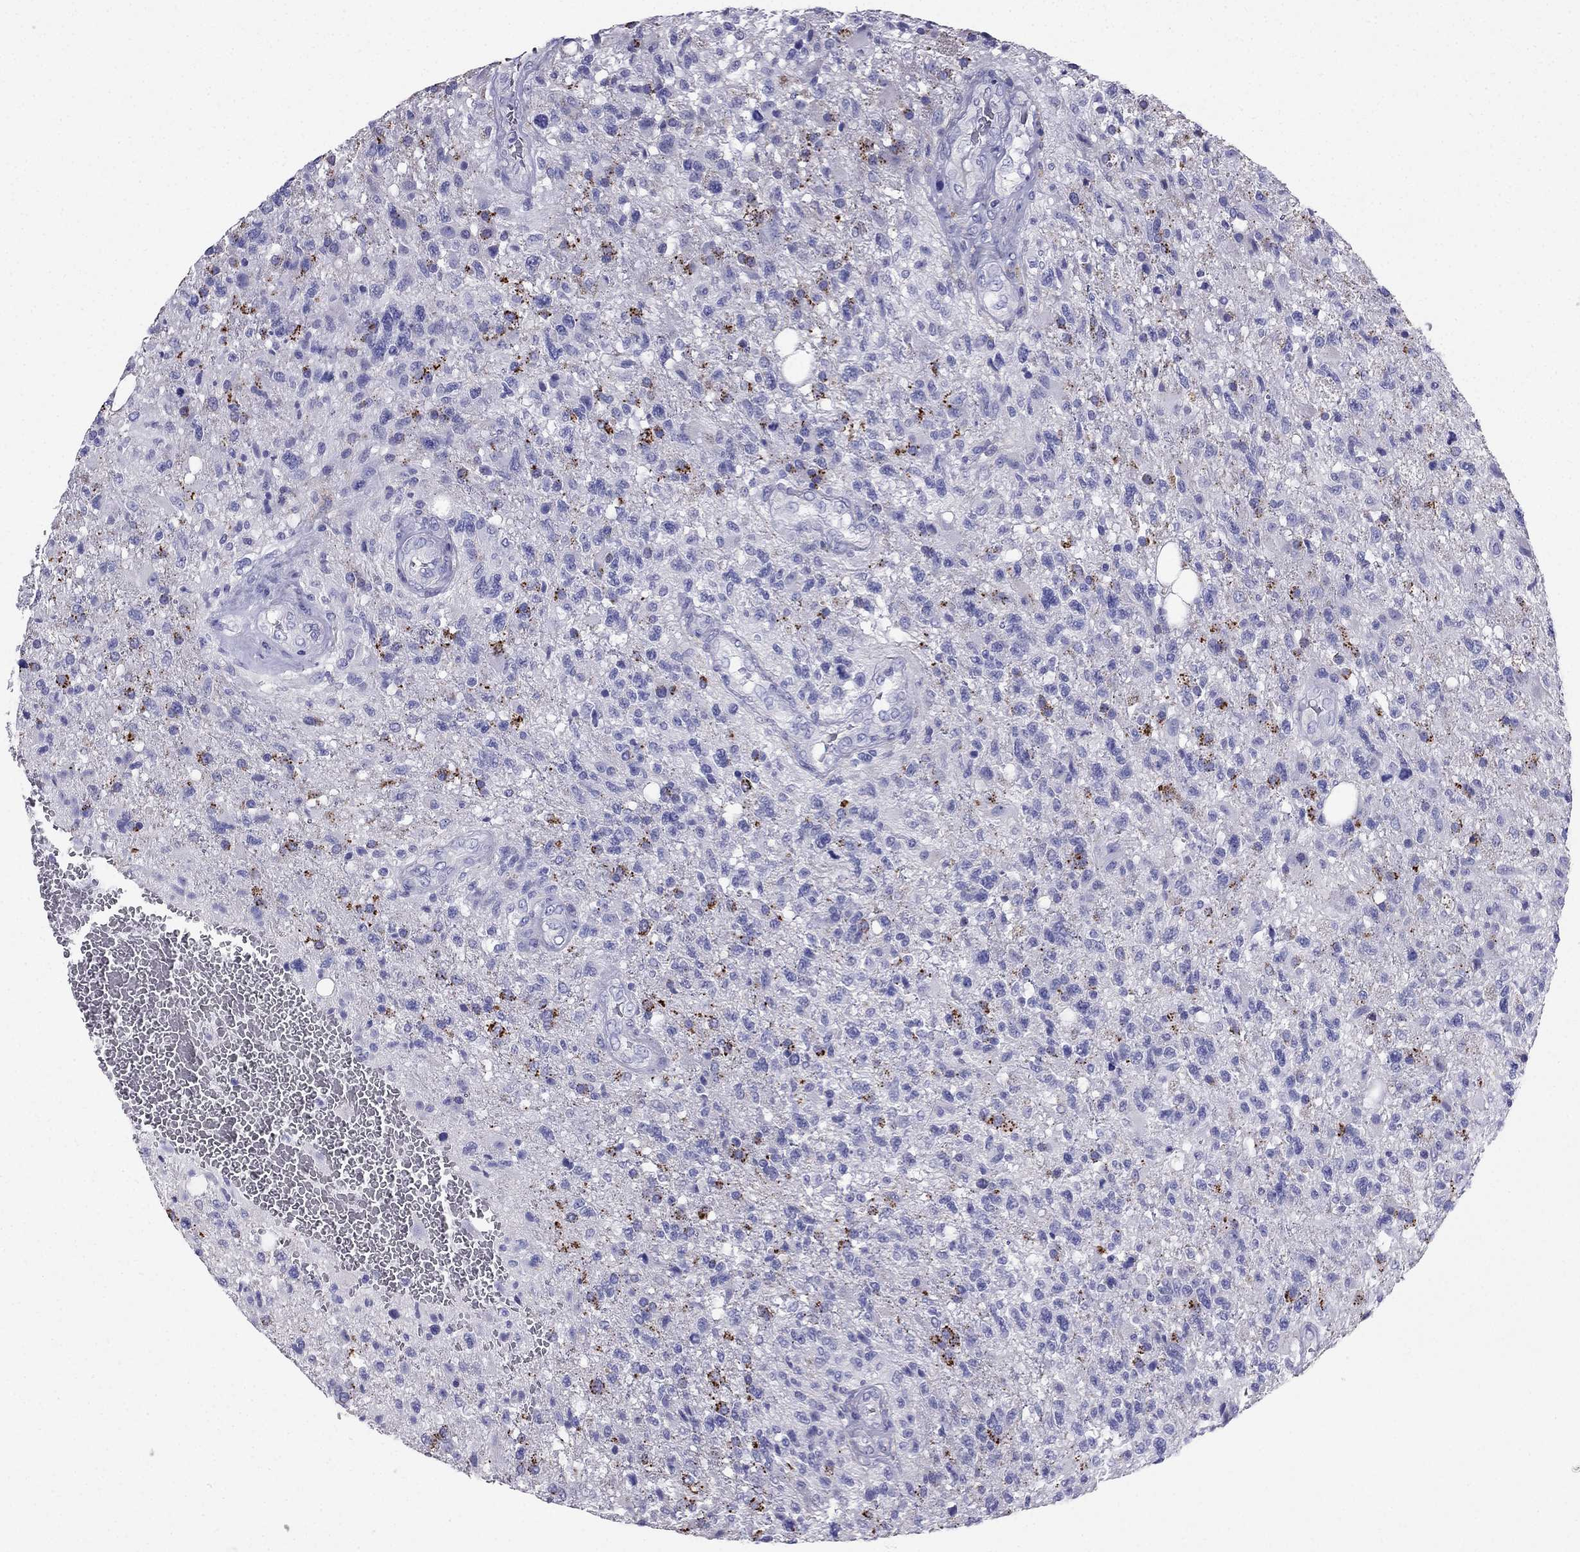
{"staining": {"intensity": "negative", "quantity": "none", "location": "none"}, "tissue": "glioma", "cell_type": "Tumor cells", "image_type": "cancer", "snomed": [{"axis": "morphology", "description": "Glioma, malignant, High grade"}, {"axis": "topography", "description": "Brain"}], "caption": "DAB (3,3'-diaminobenzidine) immunohistochemical staining of malignant high-grade glioma exhibits no significant positivity in tumor cells. (Brightfield microscopy of DAB (3,3'-diaminobenzidine) immunohistochemistry at high magnification).", "gene": "PTH", "patient": {"sex": "male", "age": 56}}